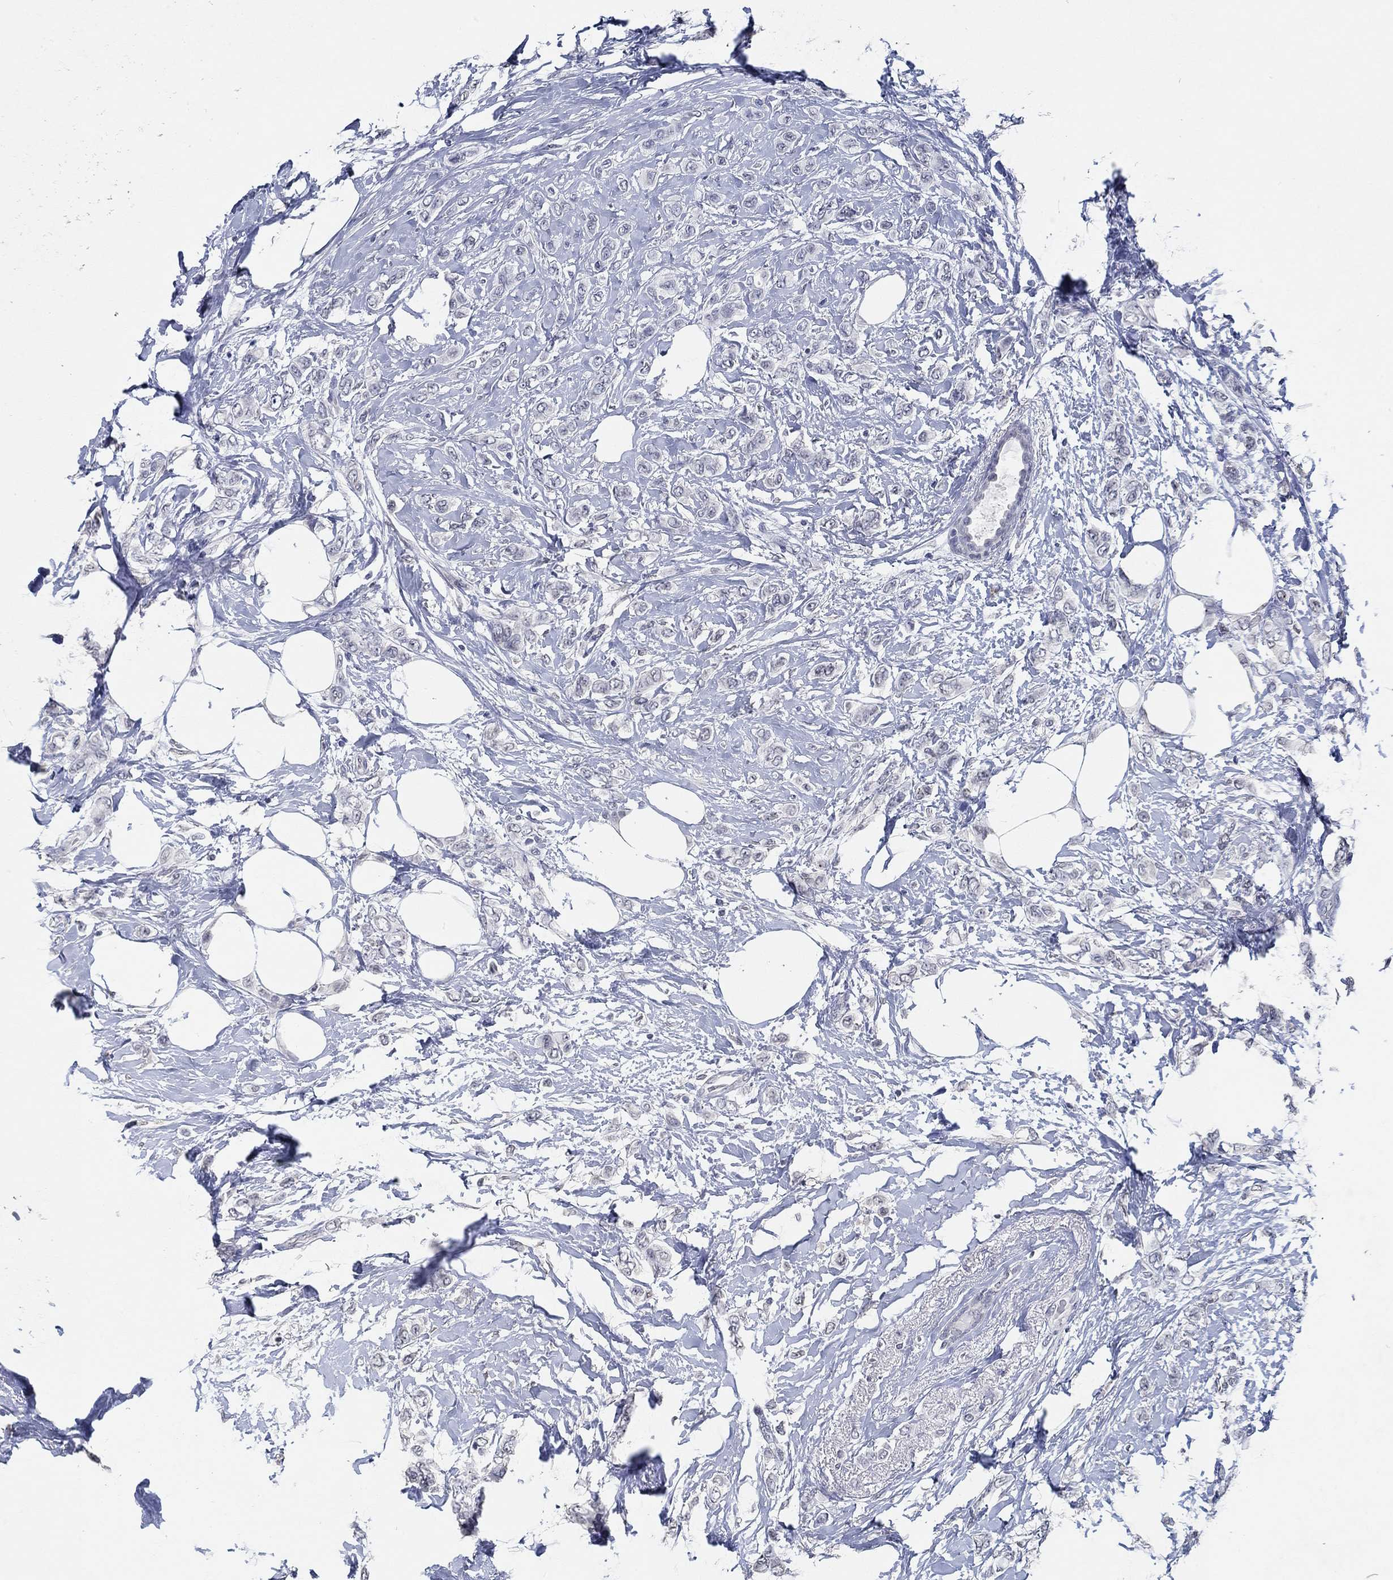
{"staining": {"intensity": "negative", "quantity": "none", "location": "none"}, "tissue": "breast cancer", "cell_type": "Tumor cells", "image_type": "cancer", "snomed": [{"axis": "morphology", "description": "Lobular carcinoma"}, {"axis": "topography", "description": "Breast"}], "caption": "Tumor cells are negative for brown protein staining in lobular carcinoma (breast).", "gene": "NUP155", "patient": {"sex": "female", "age": 66}}